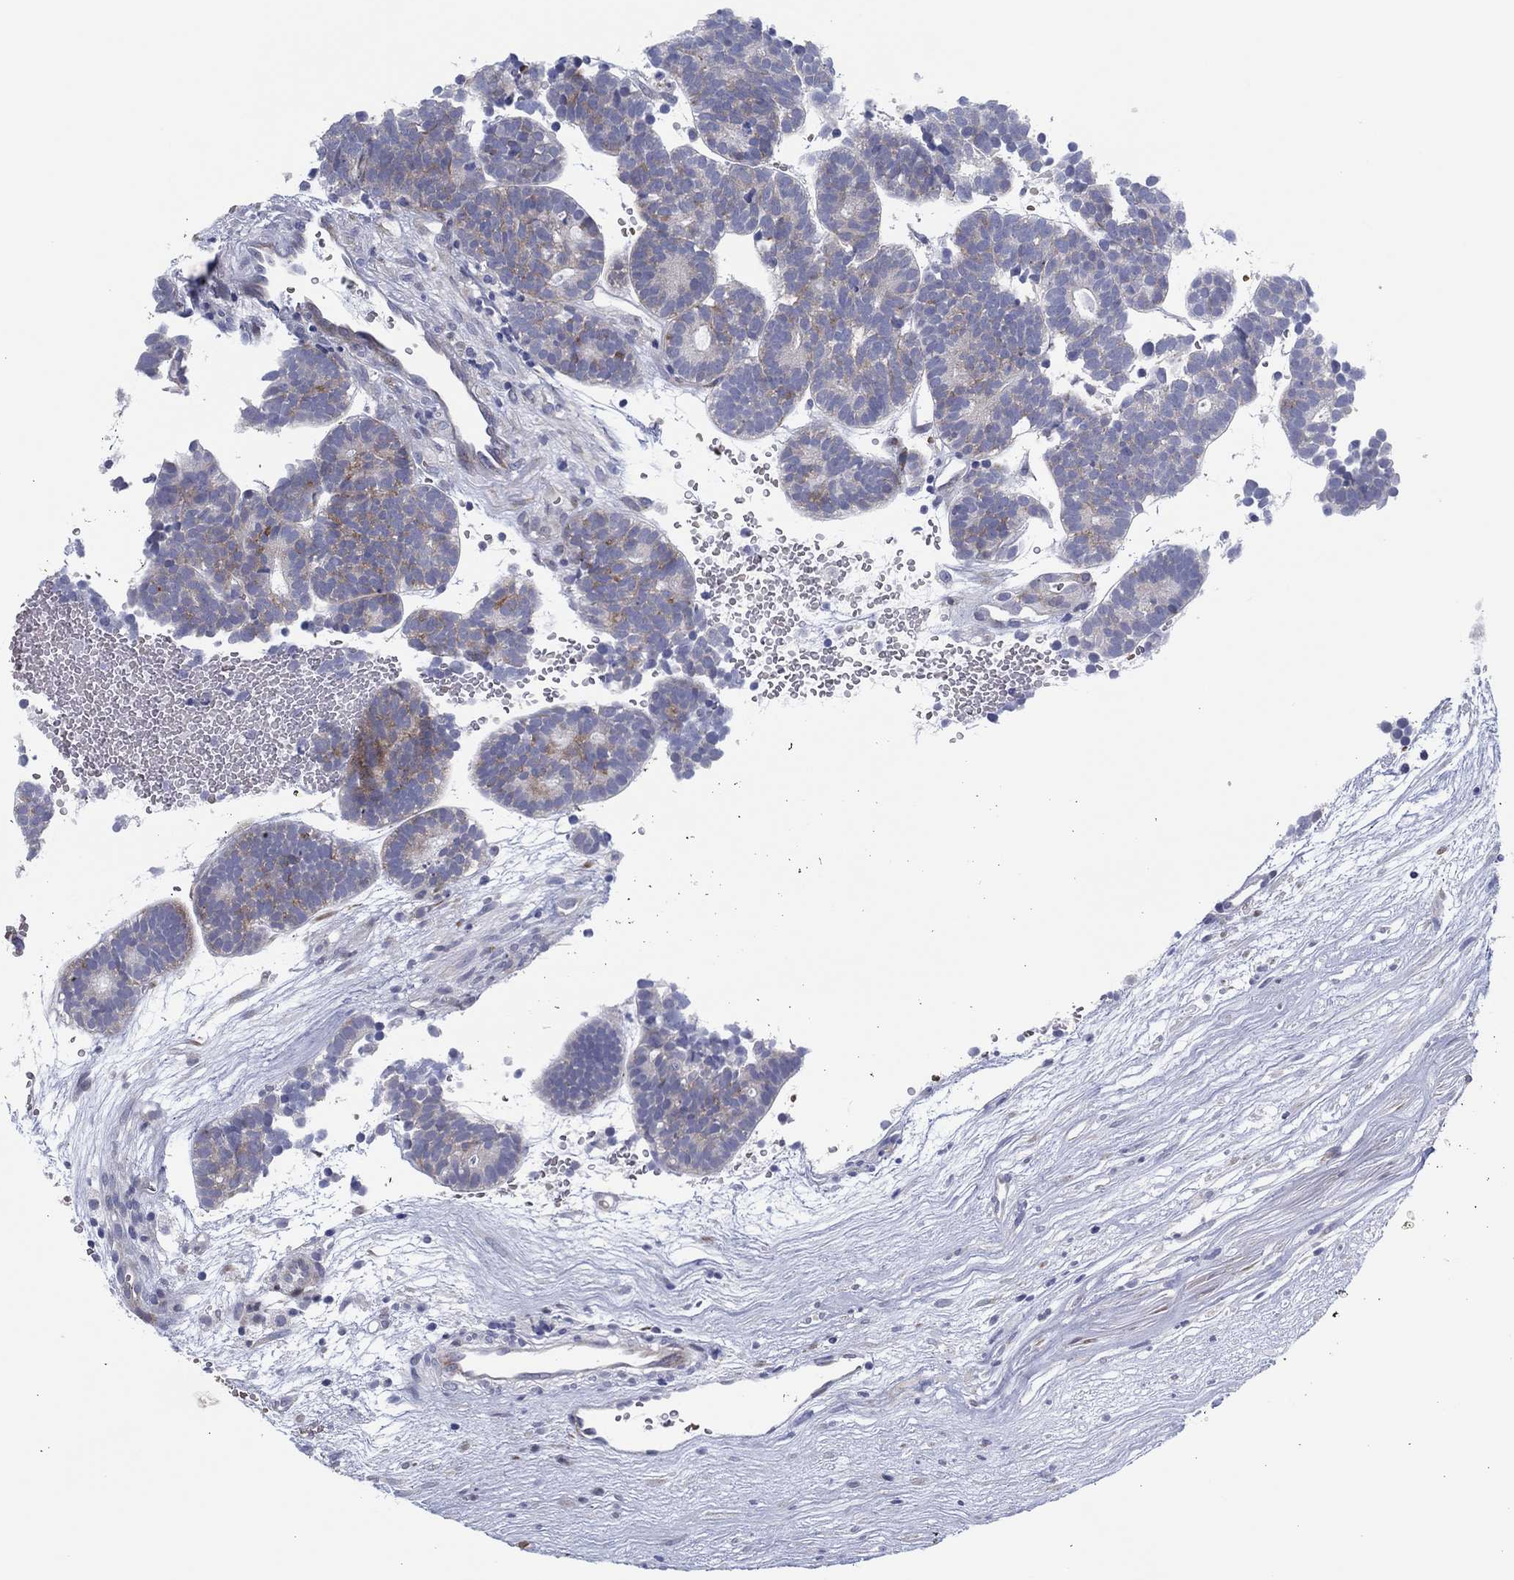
{"staining": {"intensity": "moderate", "quantity": "<25%", "location": "cytoplasmic/membranous"}, "tissue": "head and neck cancer", "cell_type": "Tumor cells", "image_type": "cancer", "snomed": [{"axis": "morphology", "description": "Adenocarcinoma, NOS"}, {"axis": "topography", "description": "Head-Neck"}], "caption": "Head and neck adenocarcinoma stained with a protein marker displays moderate staining in tumor cells.", "gene": "HEATR4", "patient": {"sex": "female", "age": 81}}